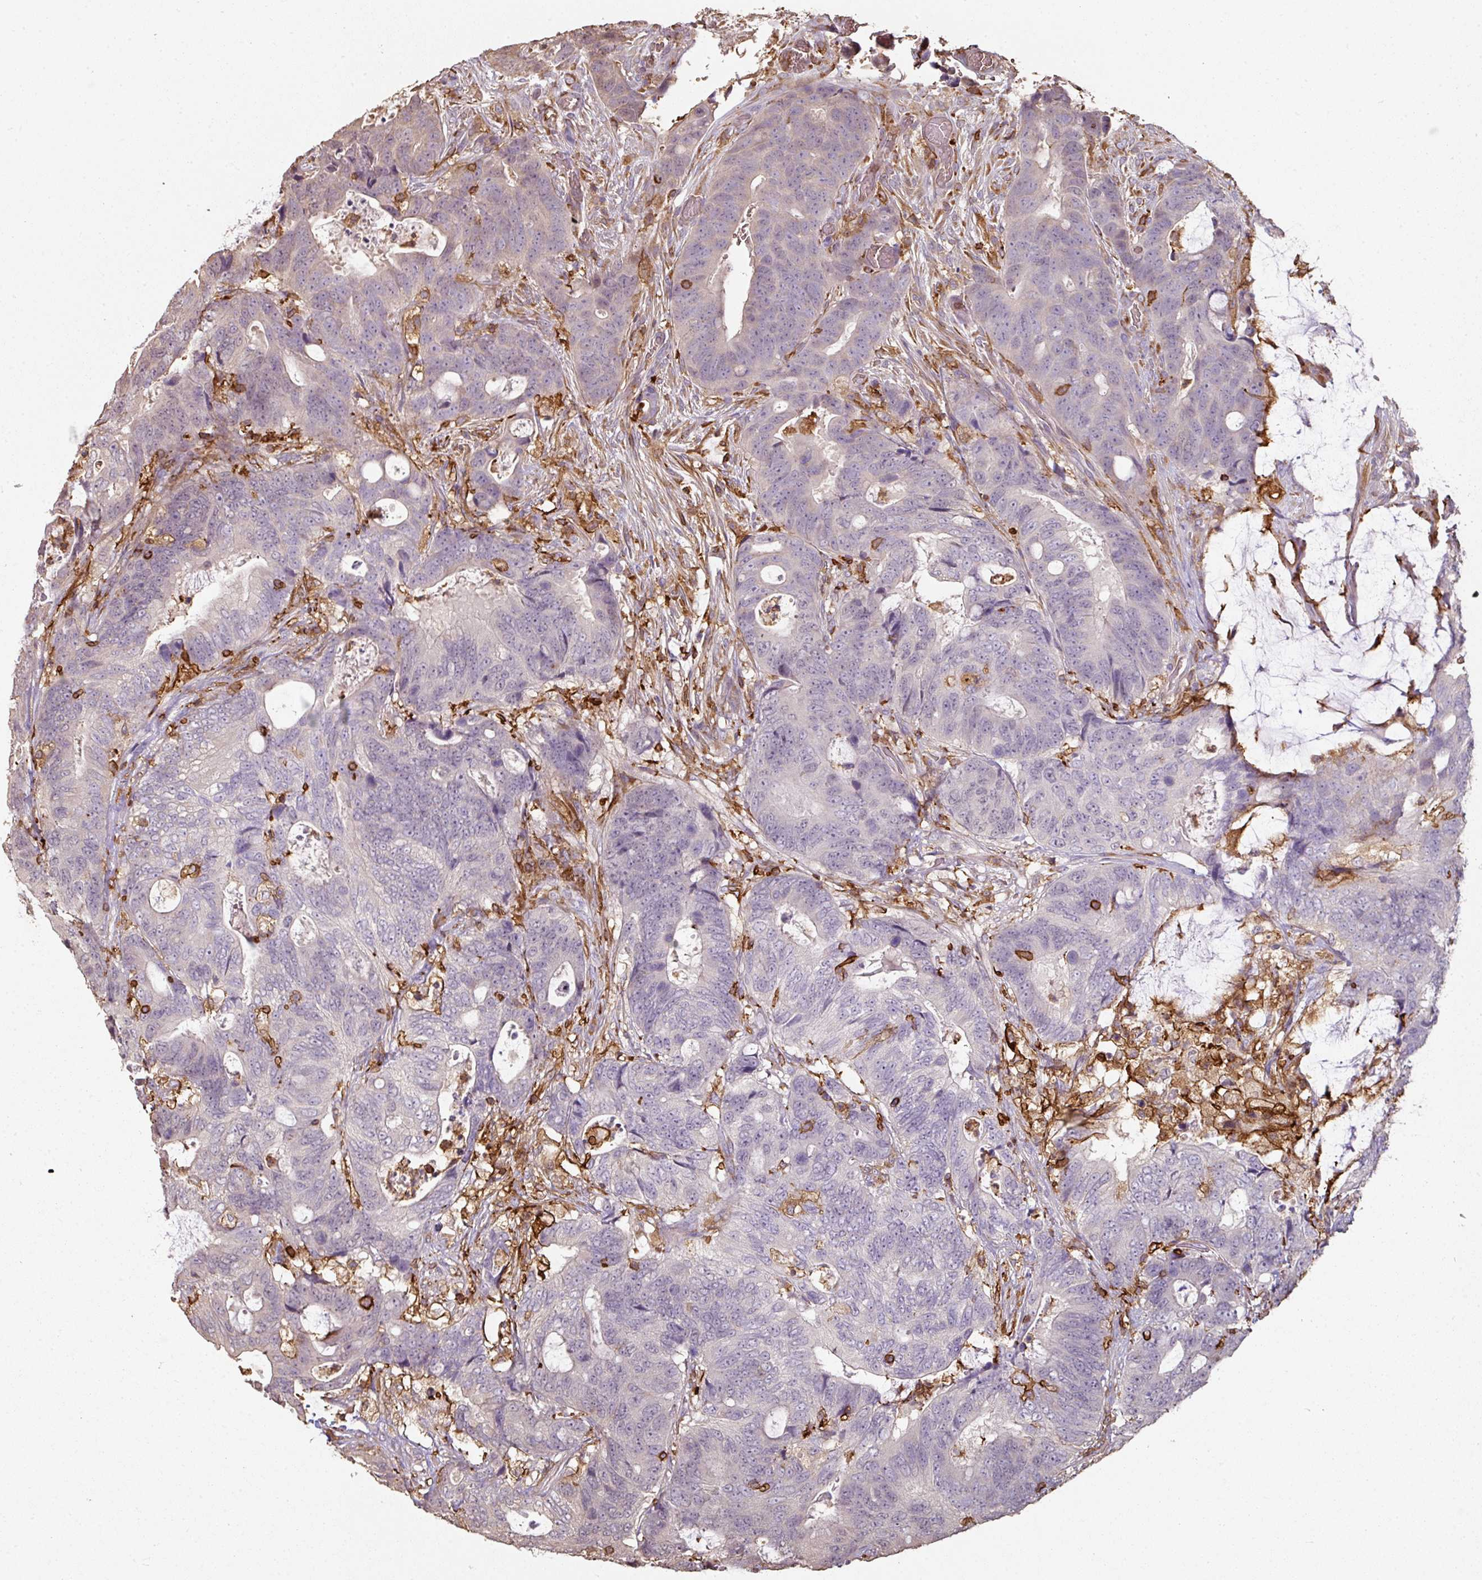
{"staining": {"intensity": "negative", "quantity": "none", "location": "none"}, "tissue": "colorectal cancer", "cell_type": "Tumor cells", "image_type": "cancer", "snomed": [{"axis": "morphology", "description": "Adenocarcinoma, NOS"}, {"axis": "topography", "description": "Colon"}], "caption": "IHC photomicrograph of human colorectal adenocarcinoma stained for a protein (brown), which shows no staining in tumor cells.", "gene": "OLFML2B", "patient": {"sex": "female", "age": 82}}